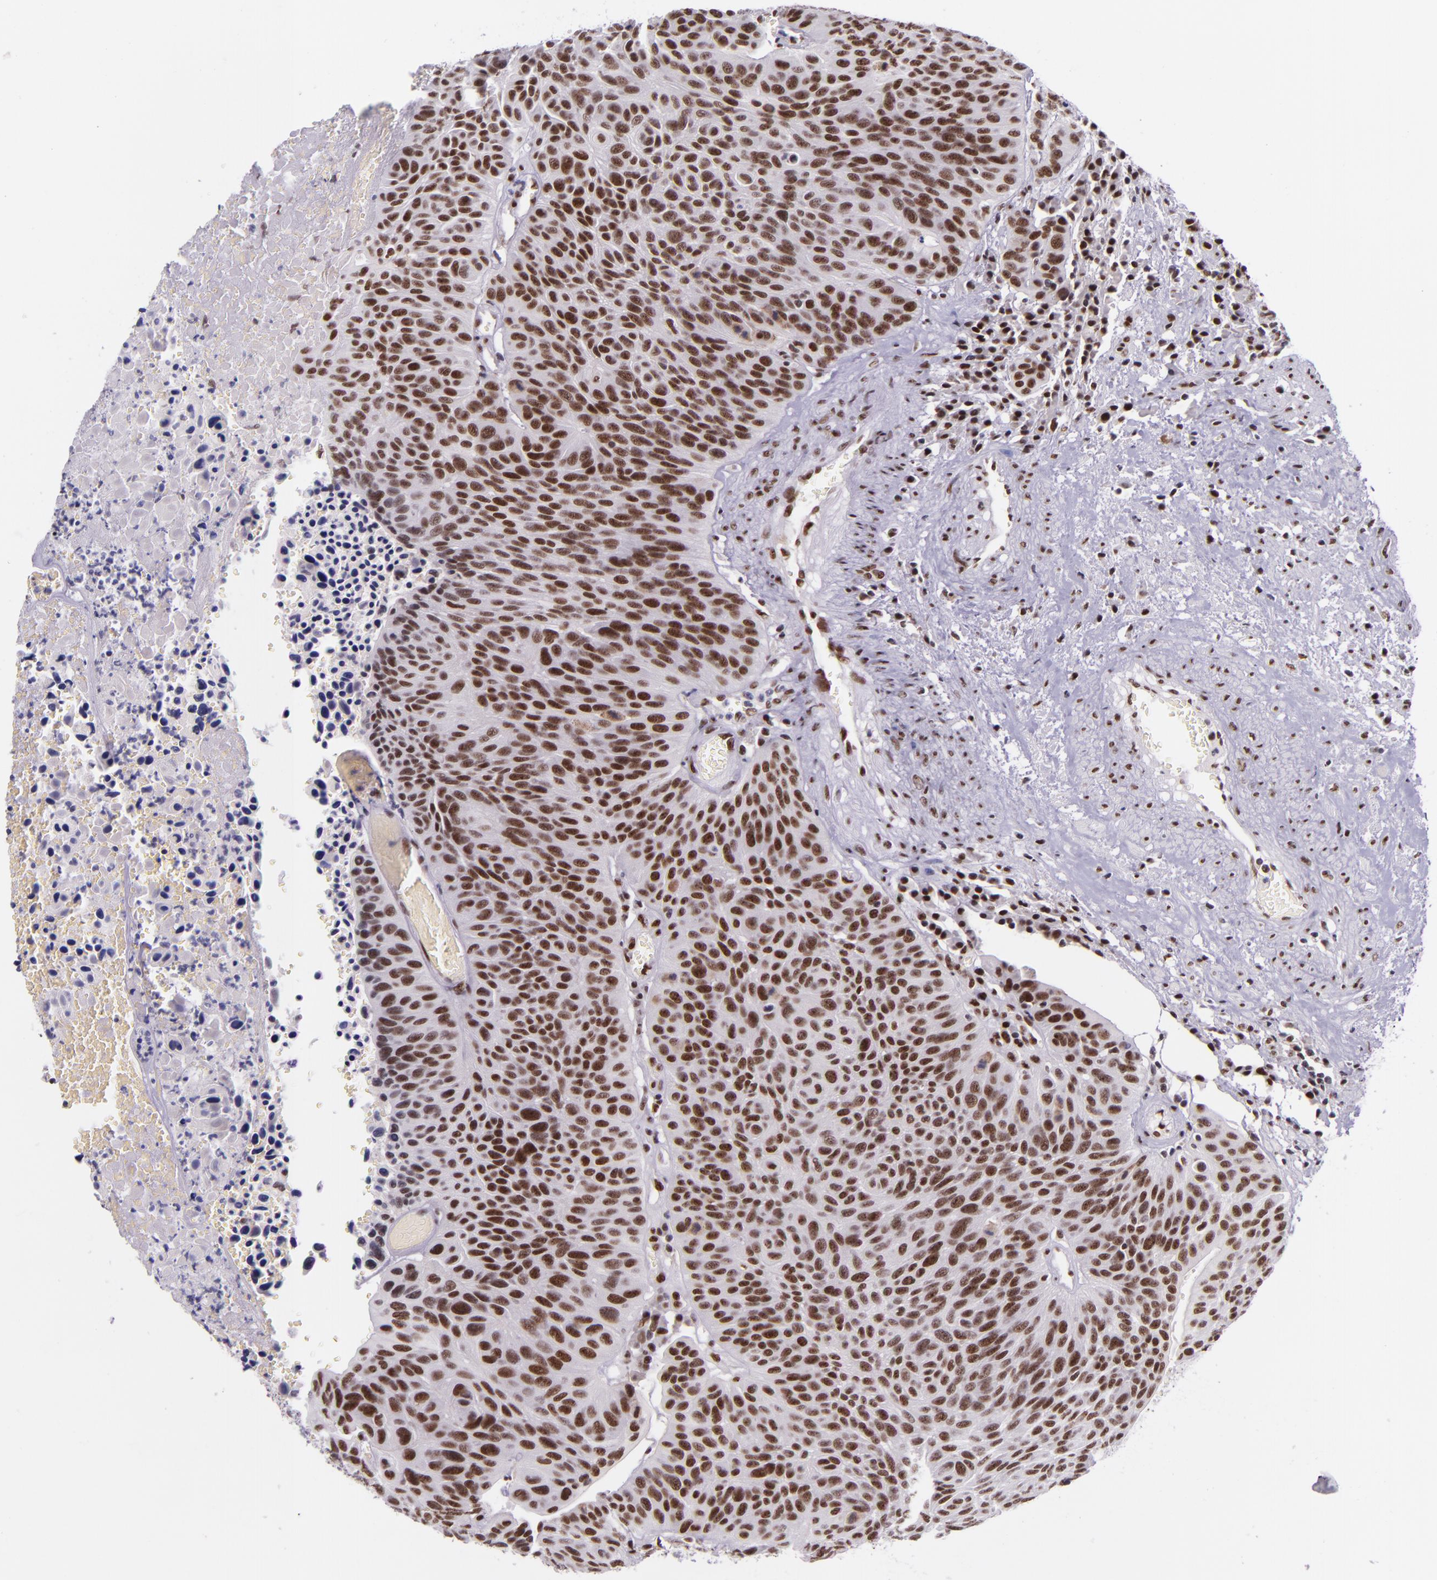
{"staining": {"intensity": "moderate", "quantity": ">75%", "location": "nuclear"}, "tissue": "urothelial cancer", "cell_type": "Tumor cells", "image_type": "cancer", "snomed": [{"axis": "morphology", "description": "Urothelial carcinoma, High grade"}, {"axis": "topography", "description": "Urinary bladder"}], "caption": "An IHC photomicrograph of tumor tissue is shown. Protein staining in brown labels moderate nuclear positivity in urothelial cancer within tumor cells. (DAB (3,3'-diaminobenzidine) IHC with brightfield microscopy, high magnification).", "gene": "GPKOW", "patient": {"sex": "male", "age": 66}}